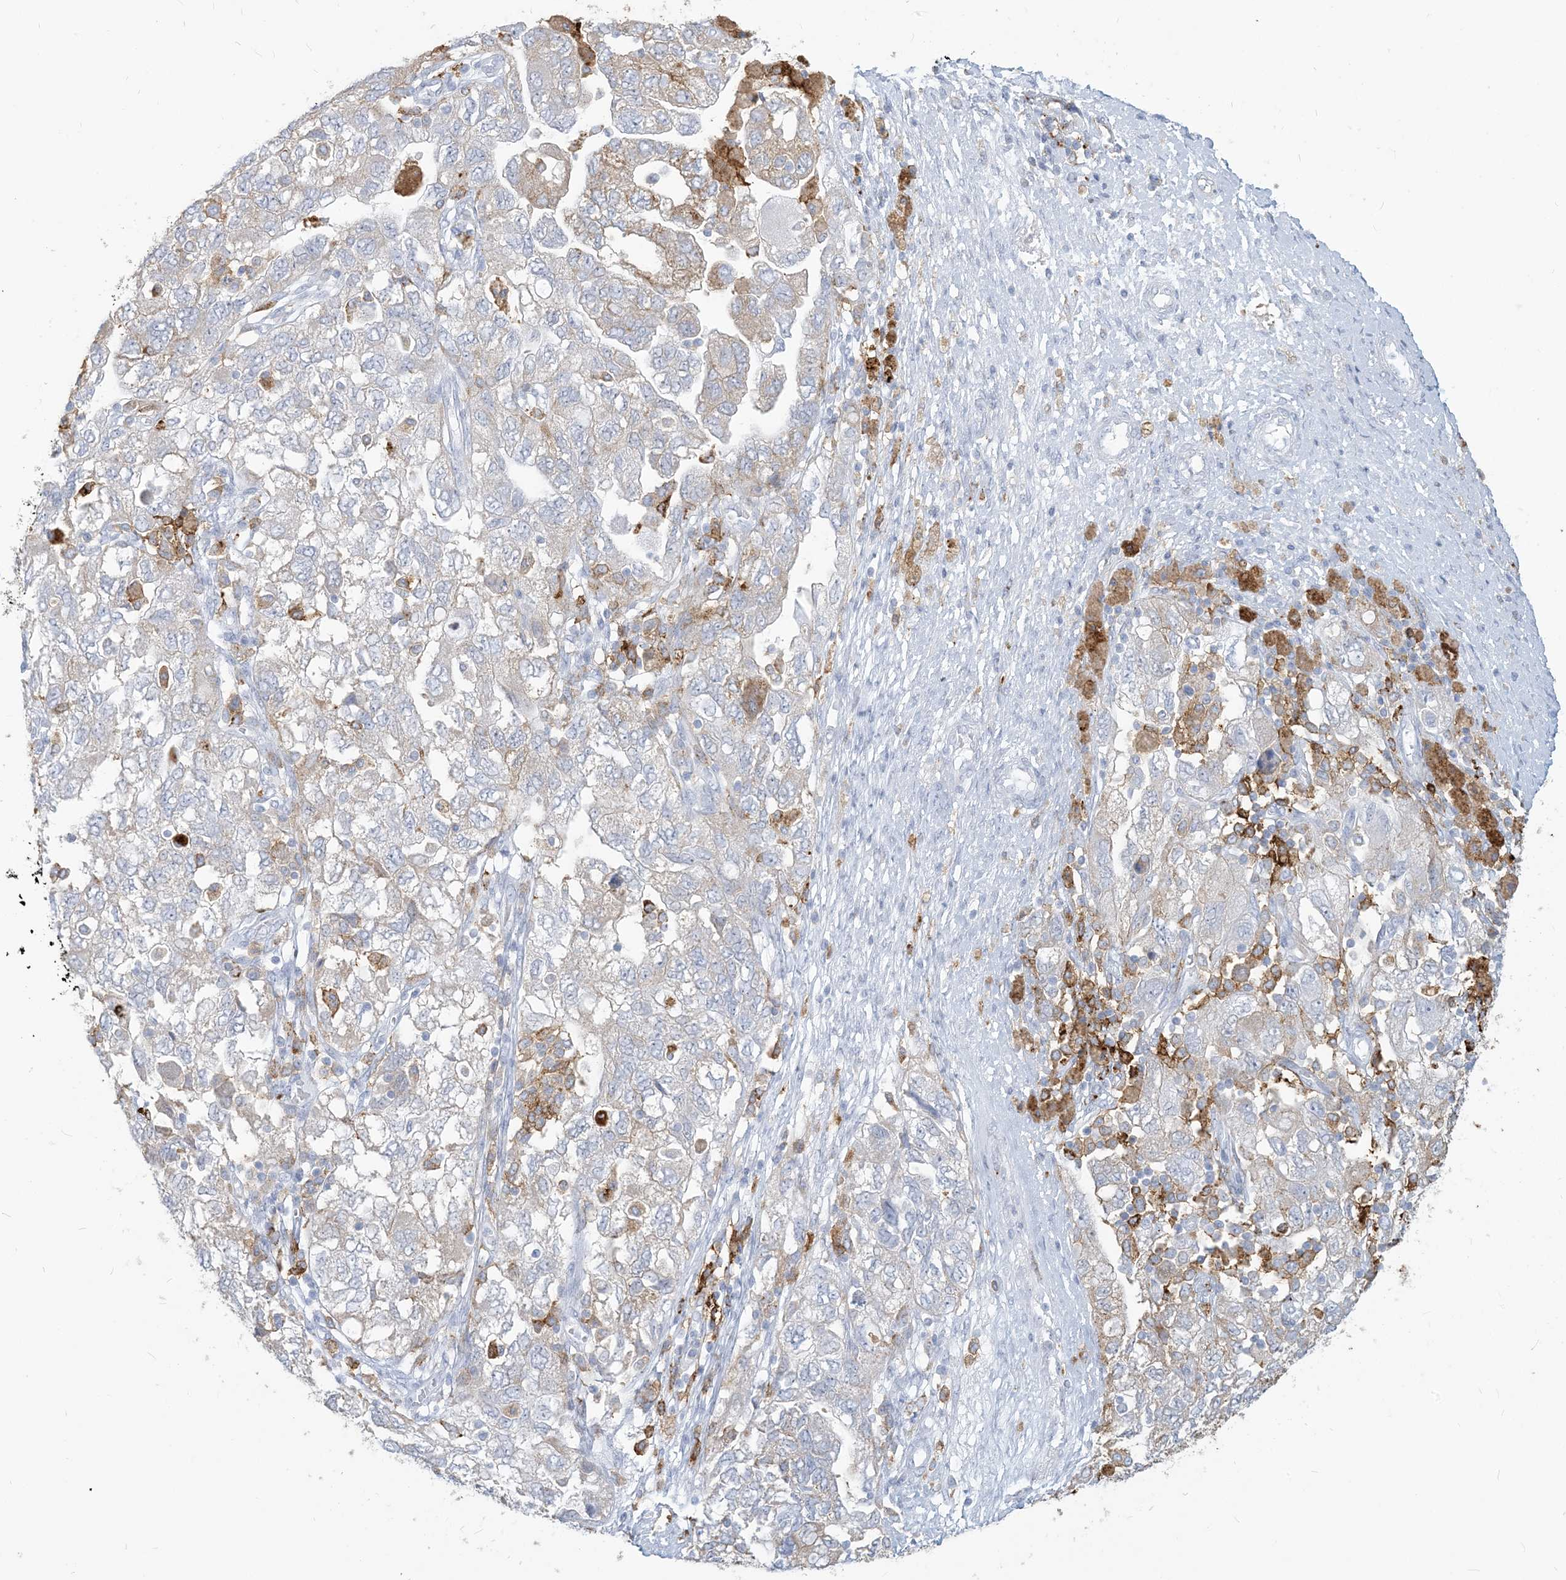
{"staining": {"intensity": "moderate", "quantity": "<25%", "location": "cytoplasmic/membranous"}, "tissue": "ovarian cancer", "cell_type": "Tumor cells", "image_type": "cancer", "snomed": [{"axis": "morphology", "description": "Carcinoma, NOS"}, {"axis": "morphology", "description": "Cystadenocarcinoma, serous, NOS"}, {"axis": "topography", "description": "Ovary"}], "caption": "Immunohistochemistry (IHC) of human ovarian cancer reveals low levels of moderate cytoplasmic/membranous expression in about <25% of tumor cells.", "gene": "HLA-DRB1", "patient": {"sex": "female", "age": 69}}